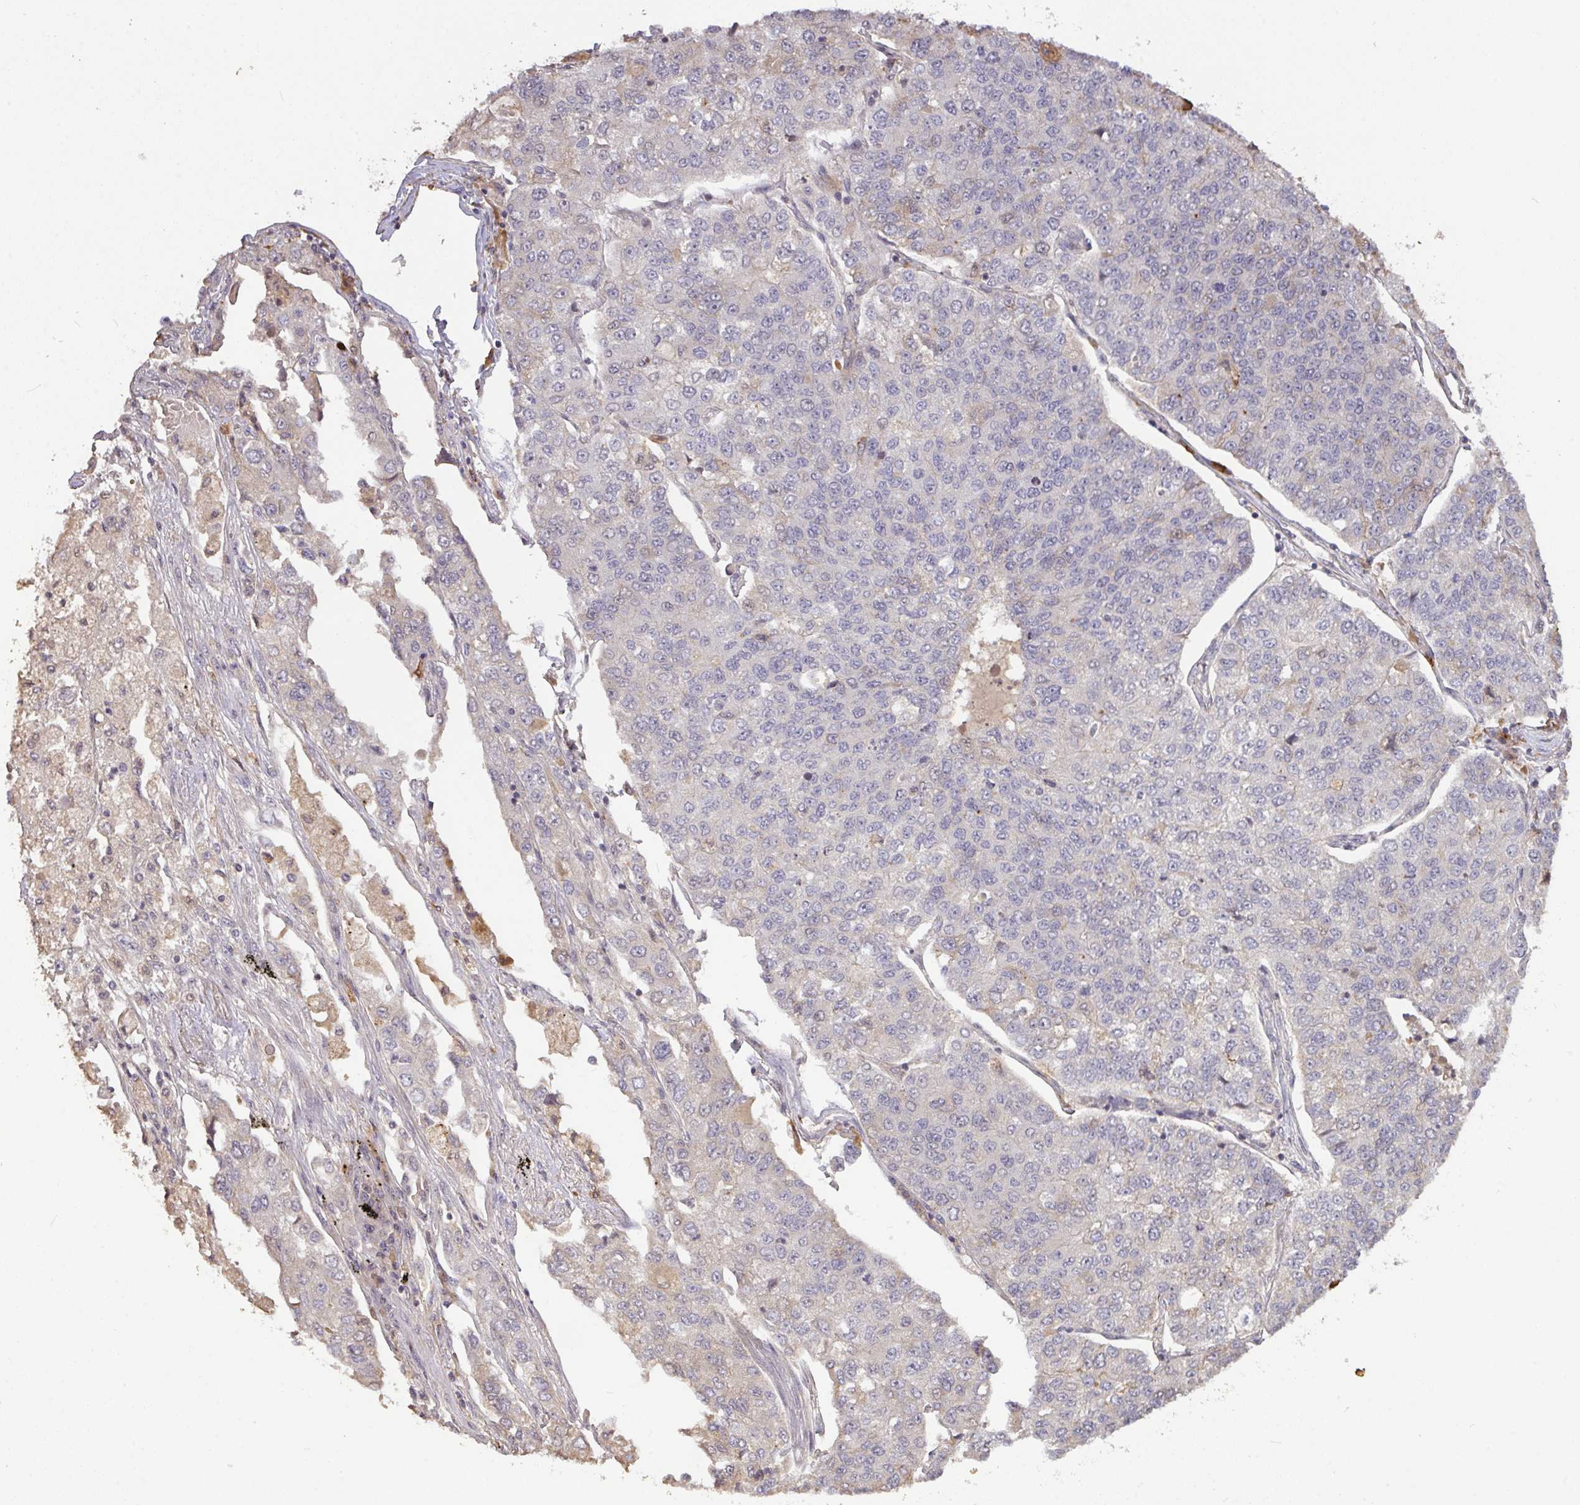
{"staining": {"intensity": "negative", "quantity": "none", "location": "none"}, "tissue": "lung cancer", "cell_type": "Tumor cells", "image_type": "cancer", "snomed": [{"axis": "morphology", "description": "Adenocarcinoma, NOS"}, {"axis": "topography", "description": "Lung"}], "caption": "The histopathology image displays no staining of tumor cells in adenocarcinoma (lung).", "gene": "FCER1A", "patient": {"sex": "male", "age": 49}}